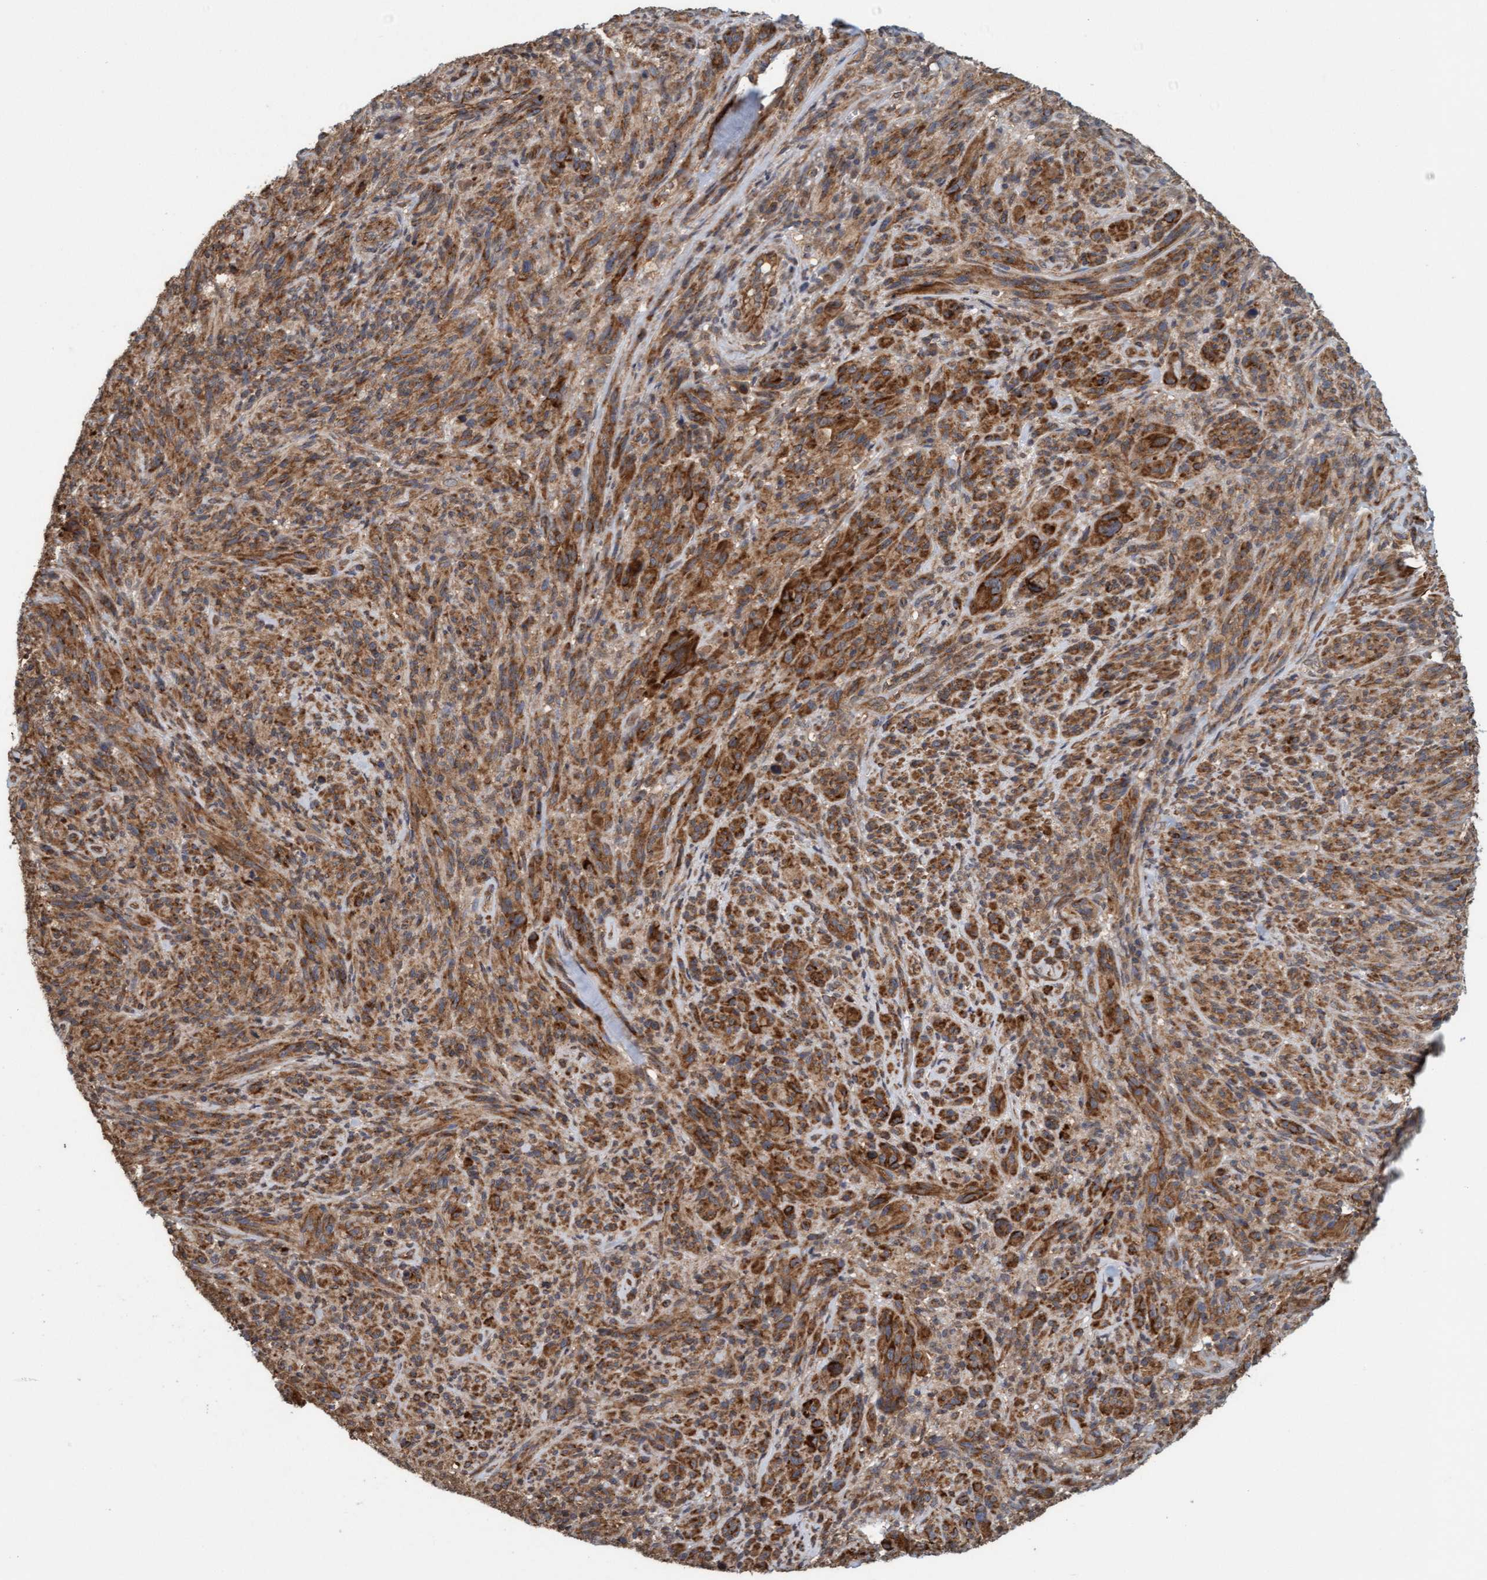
{"staining": {"intensity": "moderate", "quantity": ">75%", "location": "cytoplasmic/membranous"}, "tissue": "melanoma", "cell_type": "Tumor cells", "image_type": "cancer", "snomed": [{"axis": "morphology", "description": "Malignant melanoma, NOS"}, {"axis": "topography", "description": "Skin of head"}], "caption": "A medium amount of moderate cytoplasmic/membranous positivity is seen in about >75% of tumor cells in melanoma tissue. The protein is shown in brown color, while the nuclei are stained blue.", "gene": "FXR2", "patient": {"sex": "male", "age": 96}}